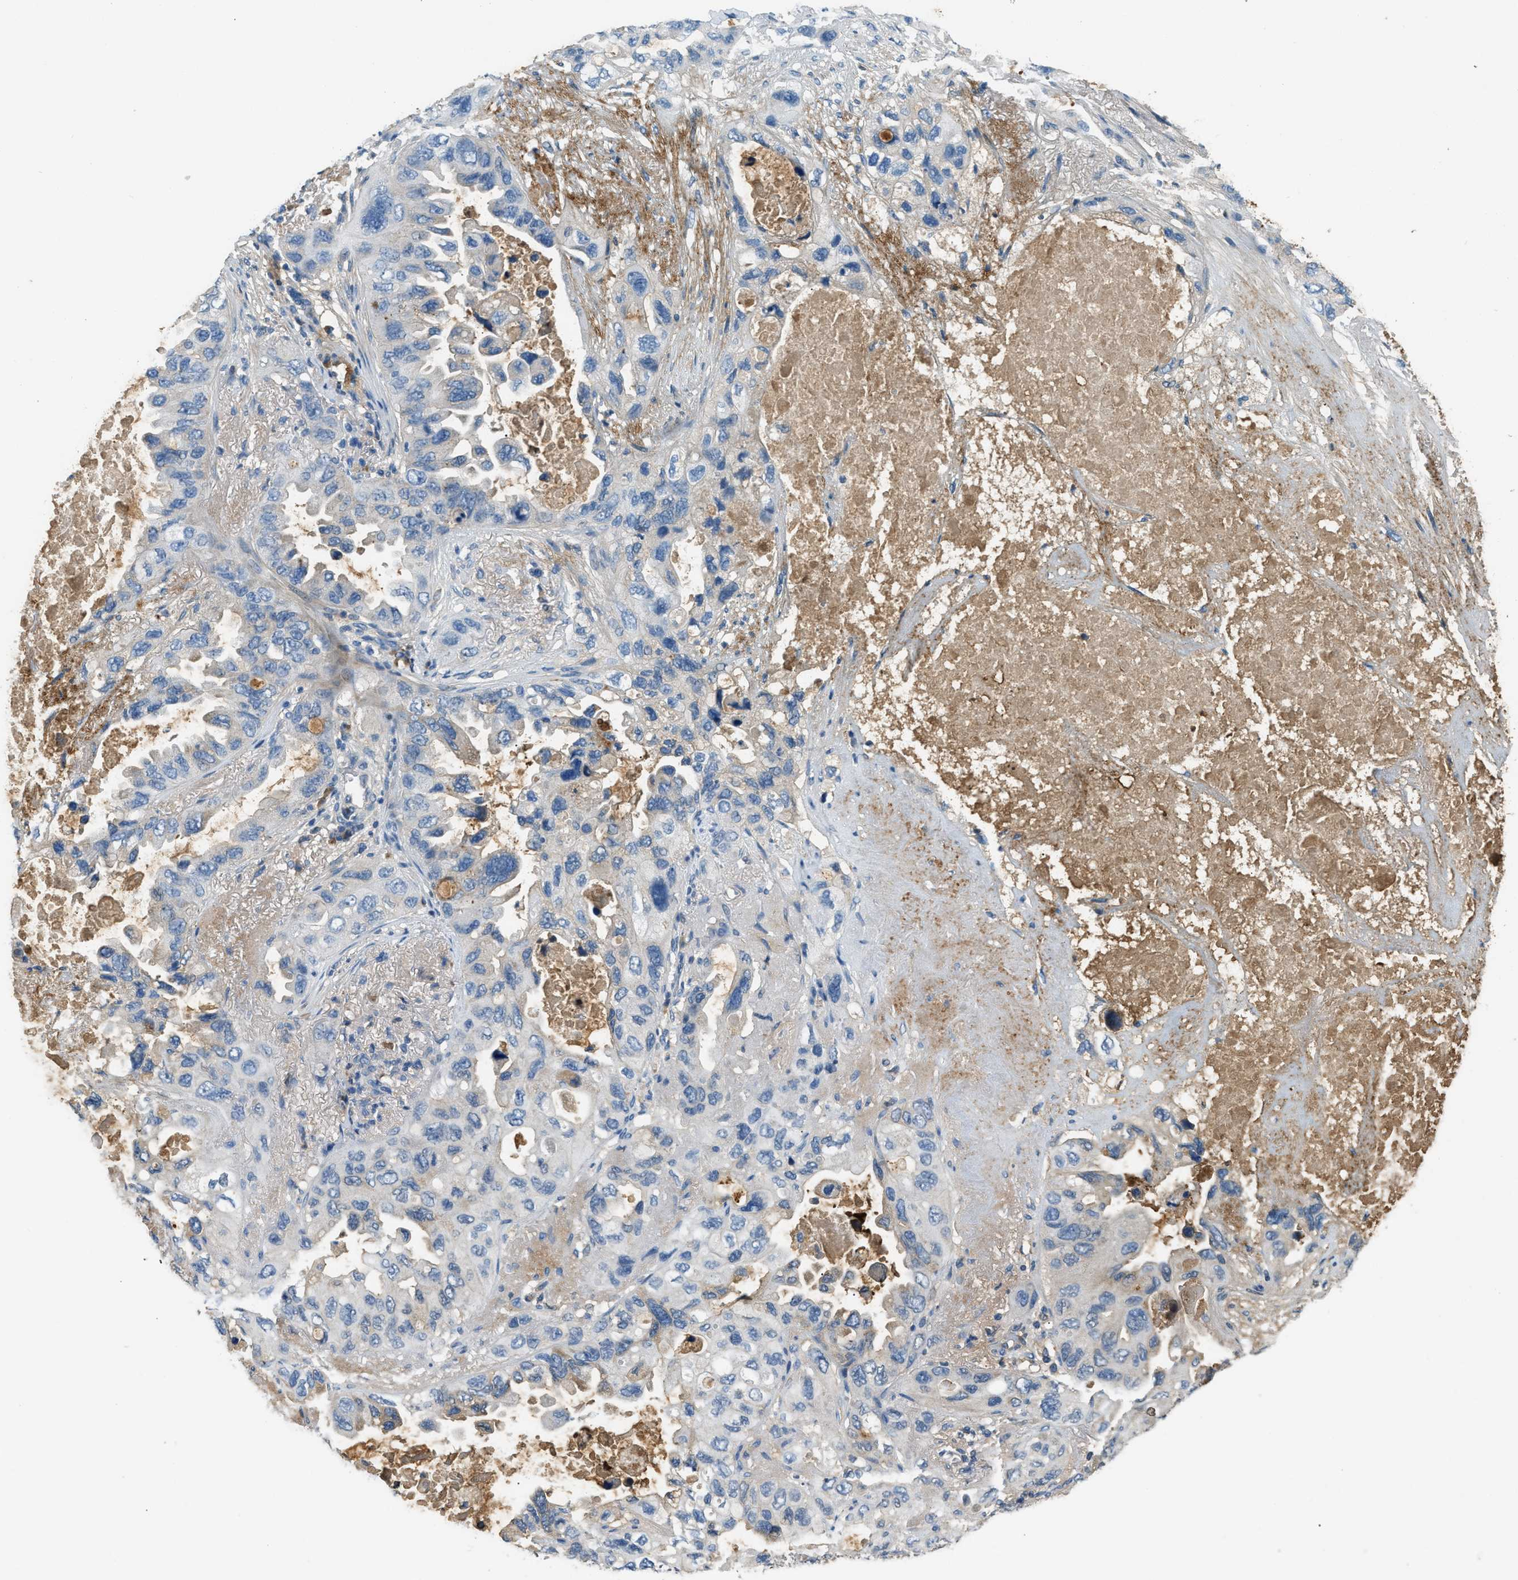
{"staining": {"intensity": "weak", "quantity": "<25%", "location": "cytoplasmic/membranous"}, "tissue": "lung cancer", "cell_type": "Tumor cells", "image_type": "cancer", "snomed": [{"axis": "morphology", "description": "Squamous cell carcinoma, NOS"}, {"axis": "topography", "description": "Lung"}], "caption": "There is no significant expression in tumor cells of lung cancer (squamous cell carcinoma). (IHC, brightfield microscopy, high magnification).", "gene": "STC1", "patient": {"sex": "female", "age": 73}}